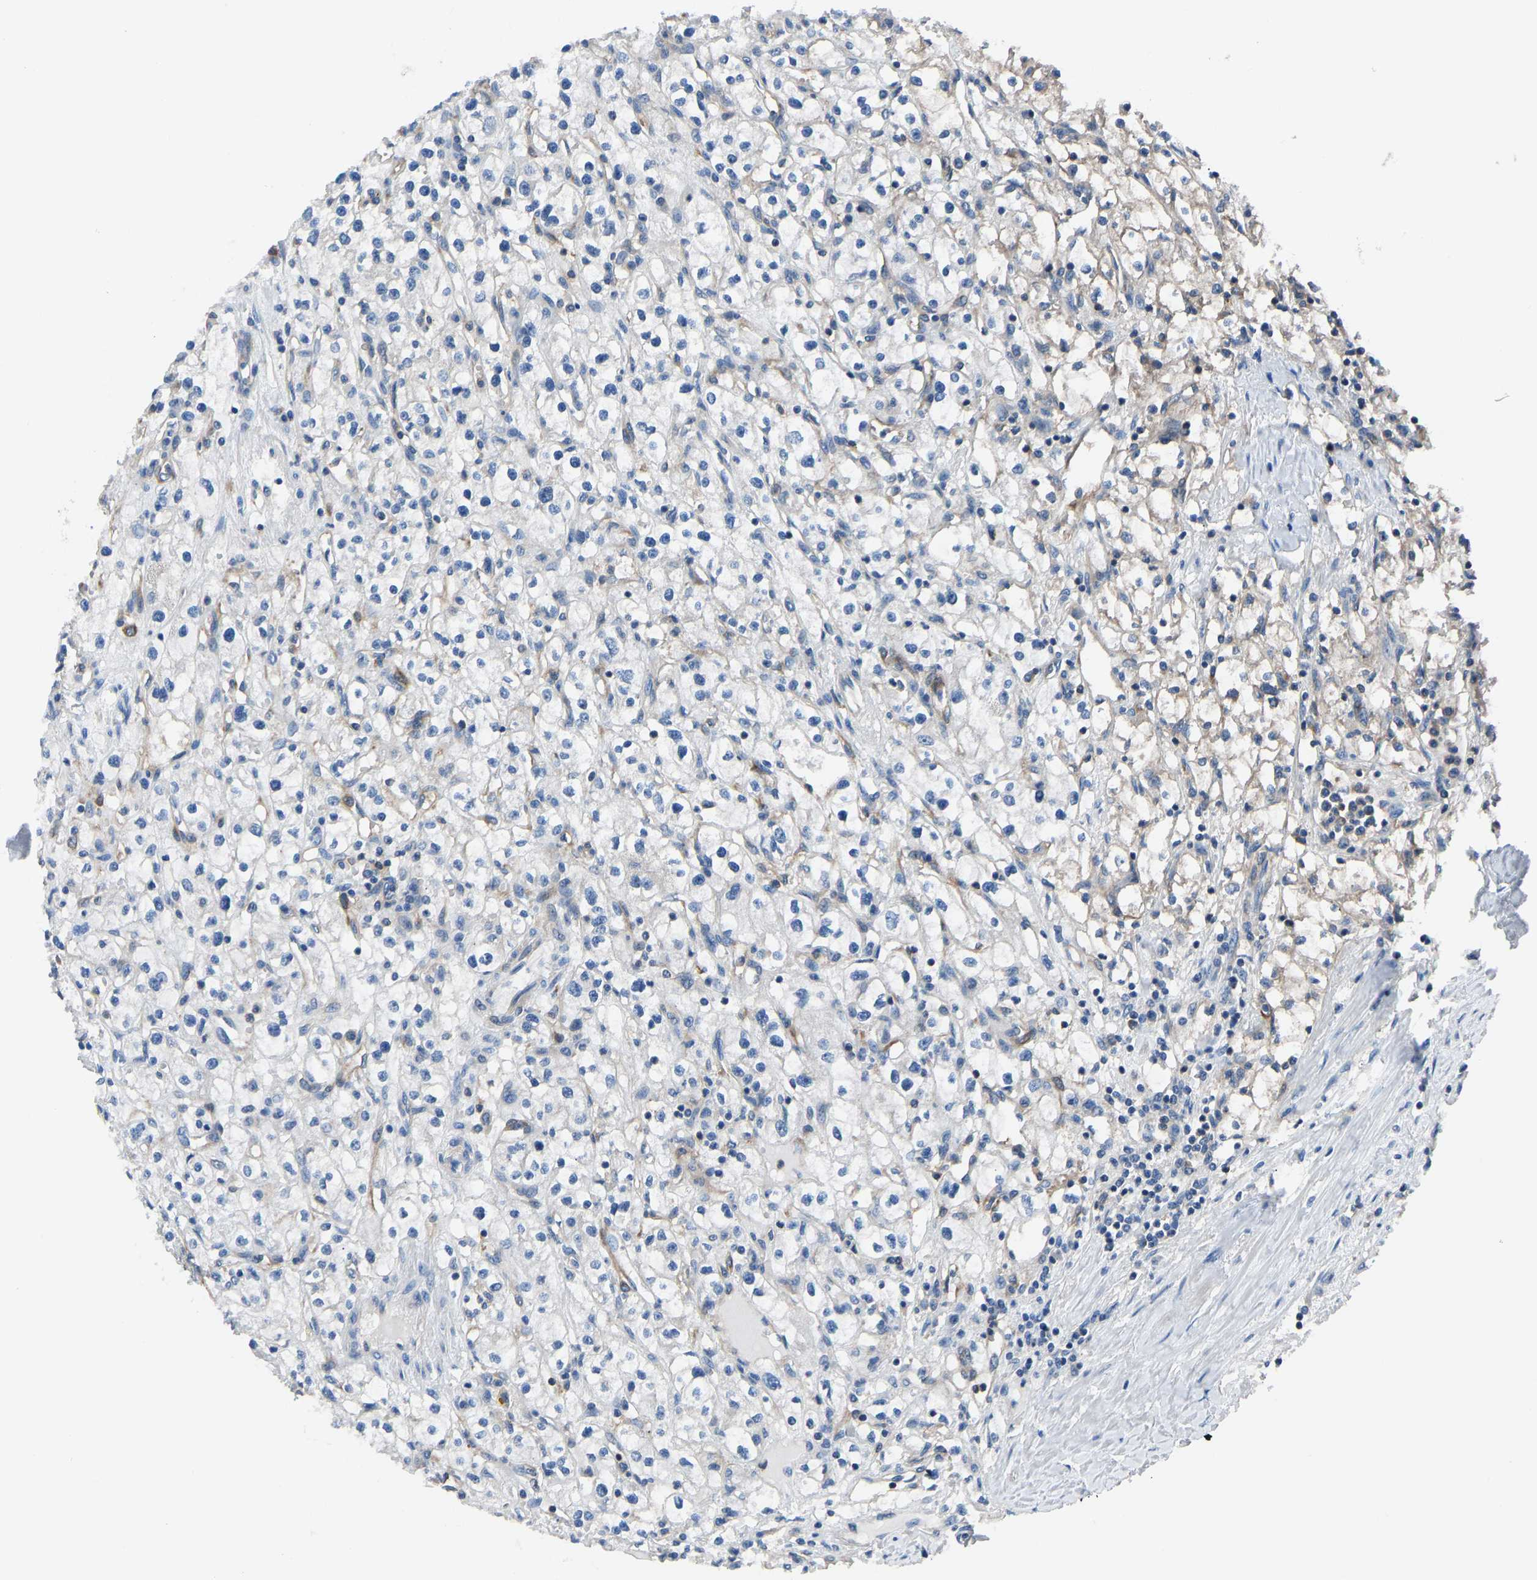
{"staining": {"intensity": "negative", "quantity": "none", "location": "none"}, "tissue": "renal cancer", "cell_type": "Tumor cells", "image_type": "cancer", "snomed": [{"axis": "morphology", "description": "Adenocarcinoma, NOS"}, {"axis": "topography", "description": "Kidney"}], "caption": "Image shows no protein staining in tumor cells of renal cancer (adenocarcinoma) tissue.", "gene": "PRKAR1A", "patient": {"sex": "male", "age": 56}}